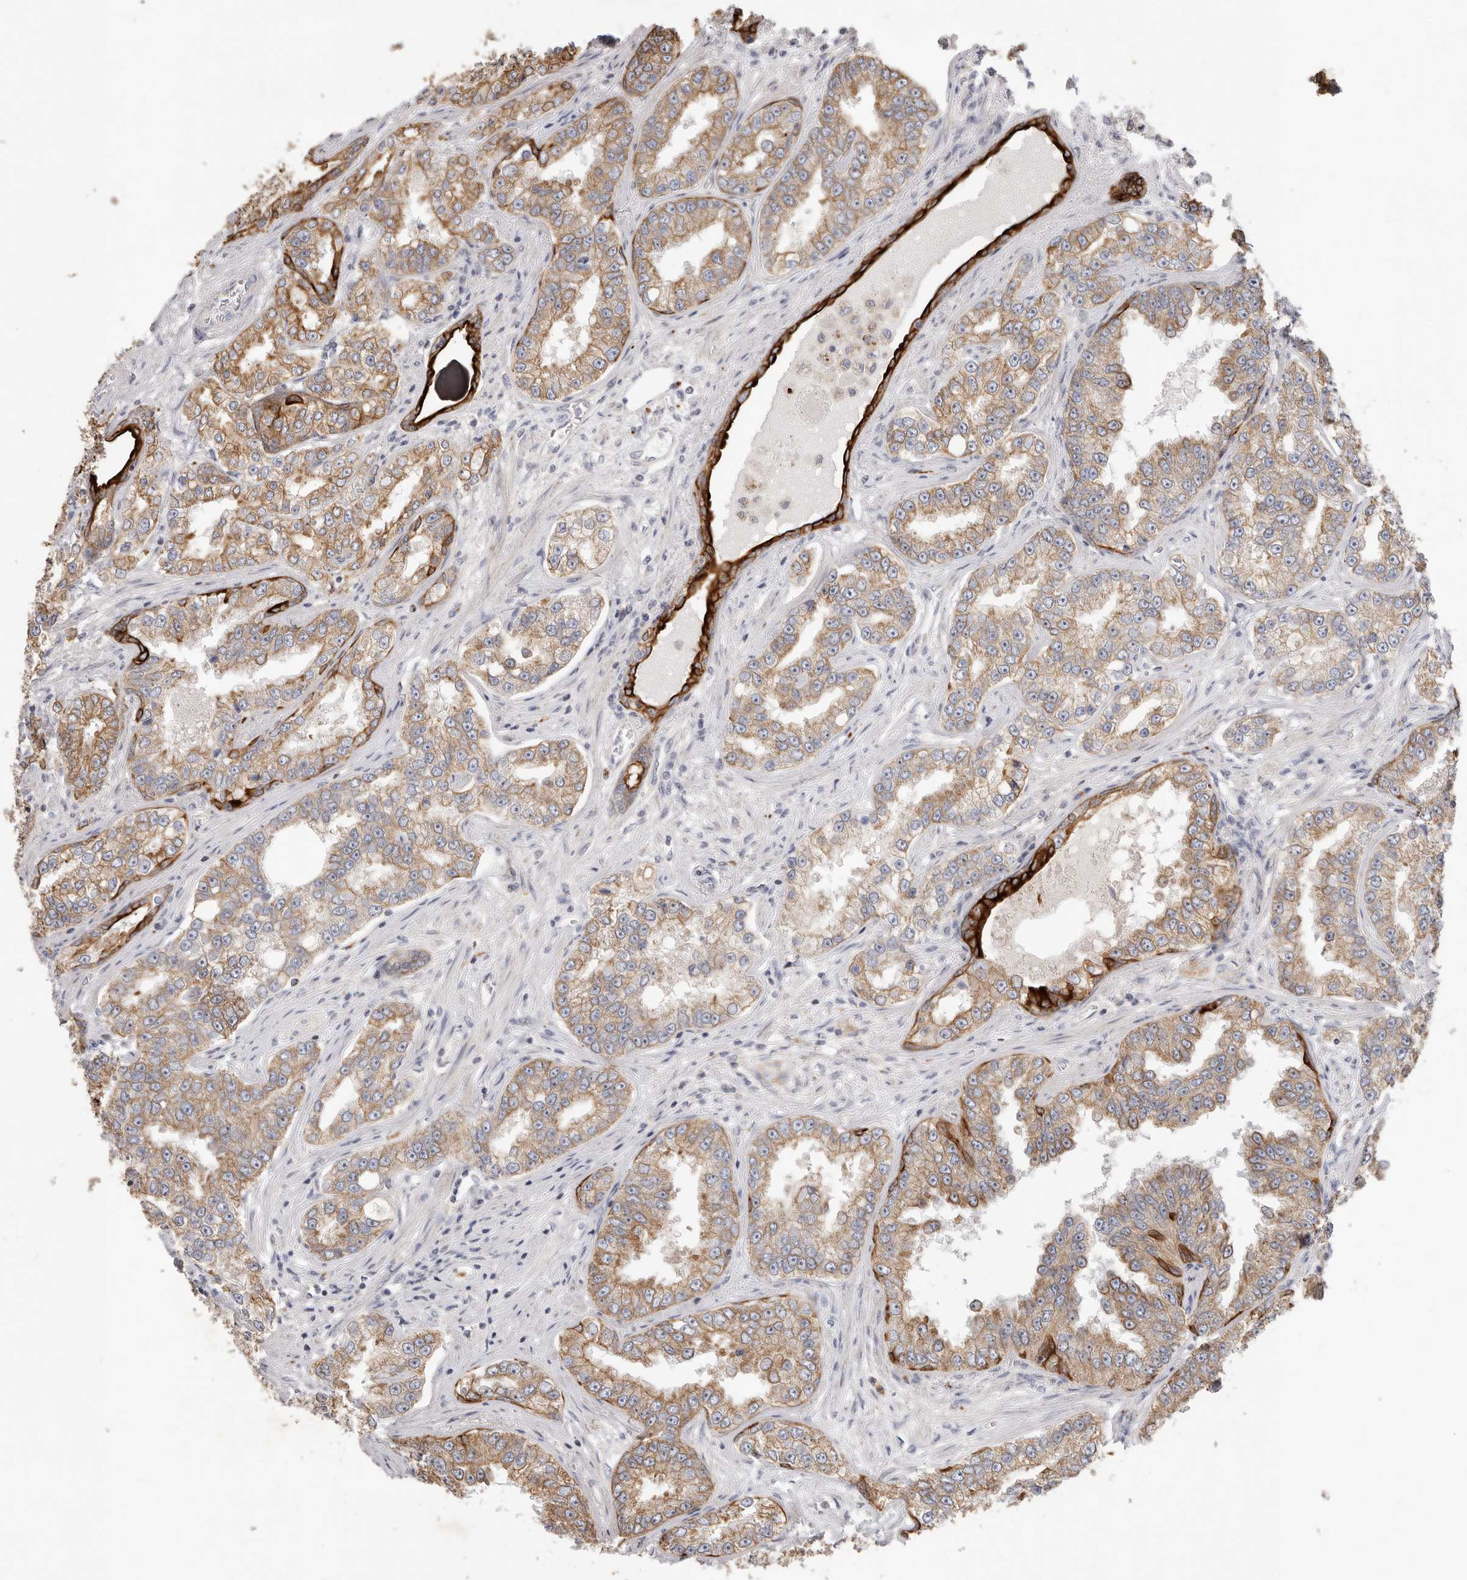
{"staining": {"intensity": "moderate", "quantity": ">75%", "location": "cytoplasmic/membranous"}, "tissue": "prostate cancer", "cell_type": "Tumor cells", "image_type": "cancer", "snomed": [{"axis": "morphology", "description": "Normal tissue, NOS"}, {"axis": "morphology", "description": "Adenocarcinoma, High grade"}, {"axis": "topography", "description": "Prostate"}], "caption": "A medium amount of moderate cytoplasmic/membranous positivity is present in about >75% of tumor cells in high-grade adenocarcinoma (prostate) tissue.", "gene": "USH1C", "patient": {"sex": "male", "age": 83}}